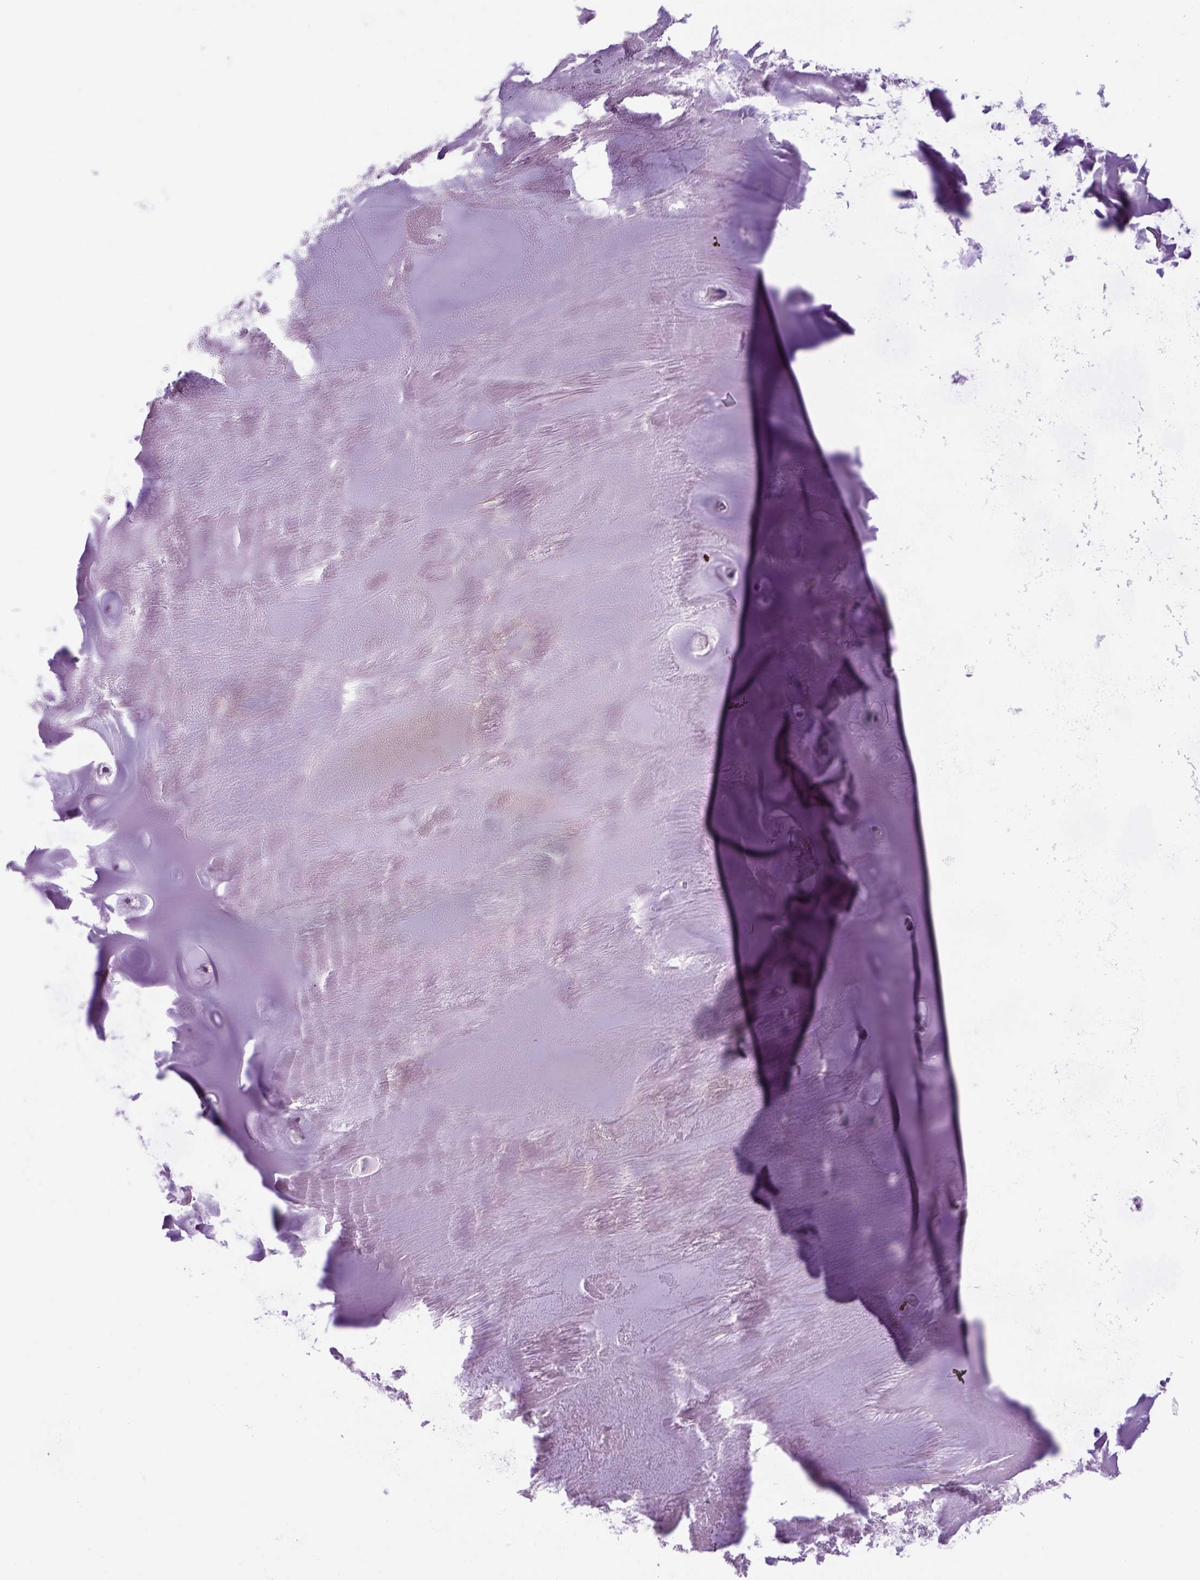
{"staining": {"intensity": "negative", "quantity": "none", "location": "none"}, "tissue": "adipose tissue", "cell_type": "Adipocytes", "image_type": "normal", "snomed": [{"axis": "morphology", "description": "Normal tissue, NOS"}, {"axis": "morphology", "description": "Squamous cell carcinoma, NOS"}, {"axis": "topography", "description": "Cartilage tissue"}, {"axis": "topography", "description": "Lung"}], "caption": "The histopathology image reveals no significant staining in adipocytes of adipose tissue.", "gene": "DBH", "patient": {"sex": "male", "age": 66}}